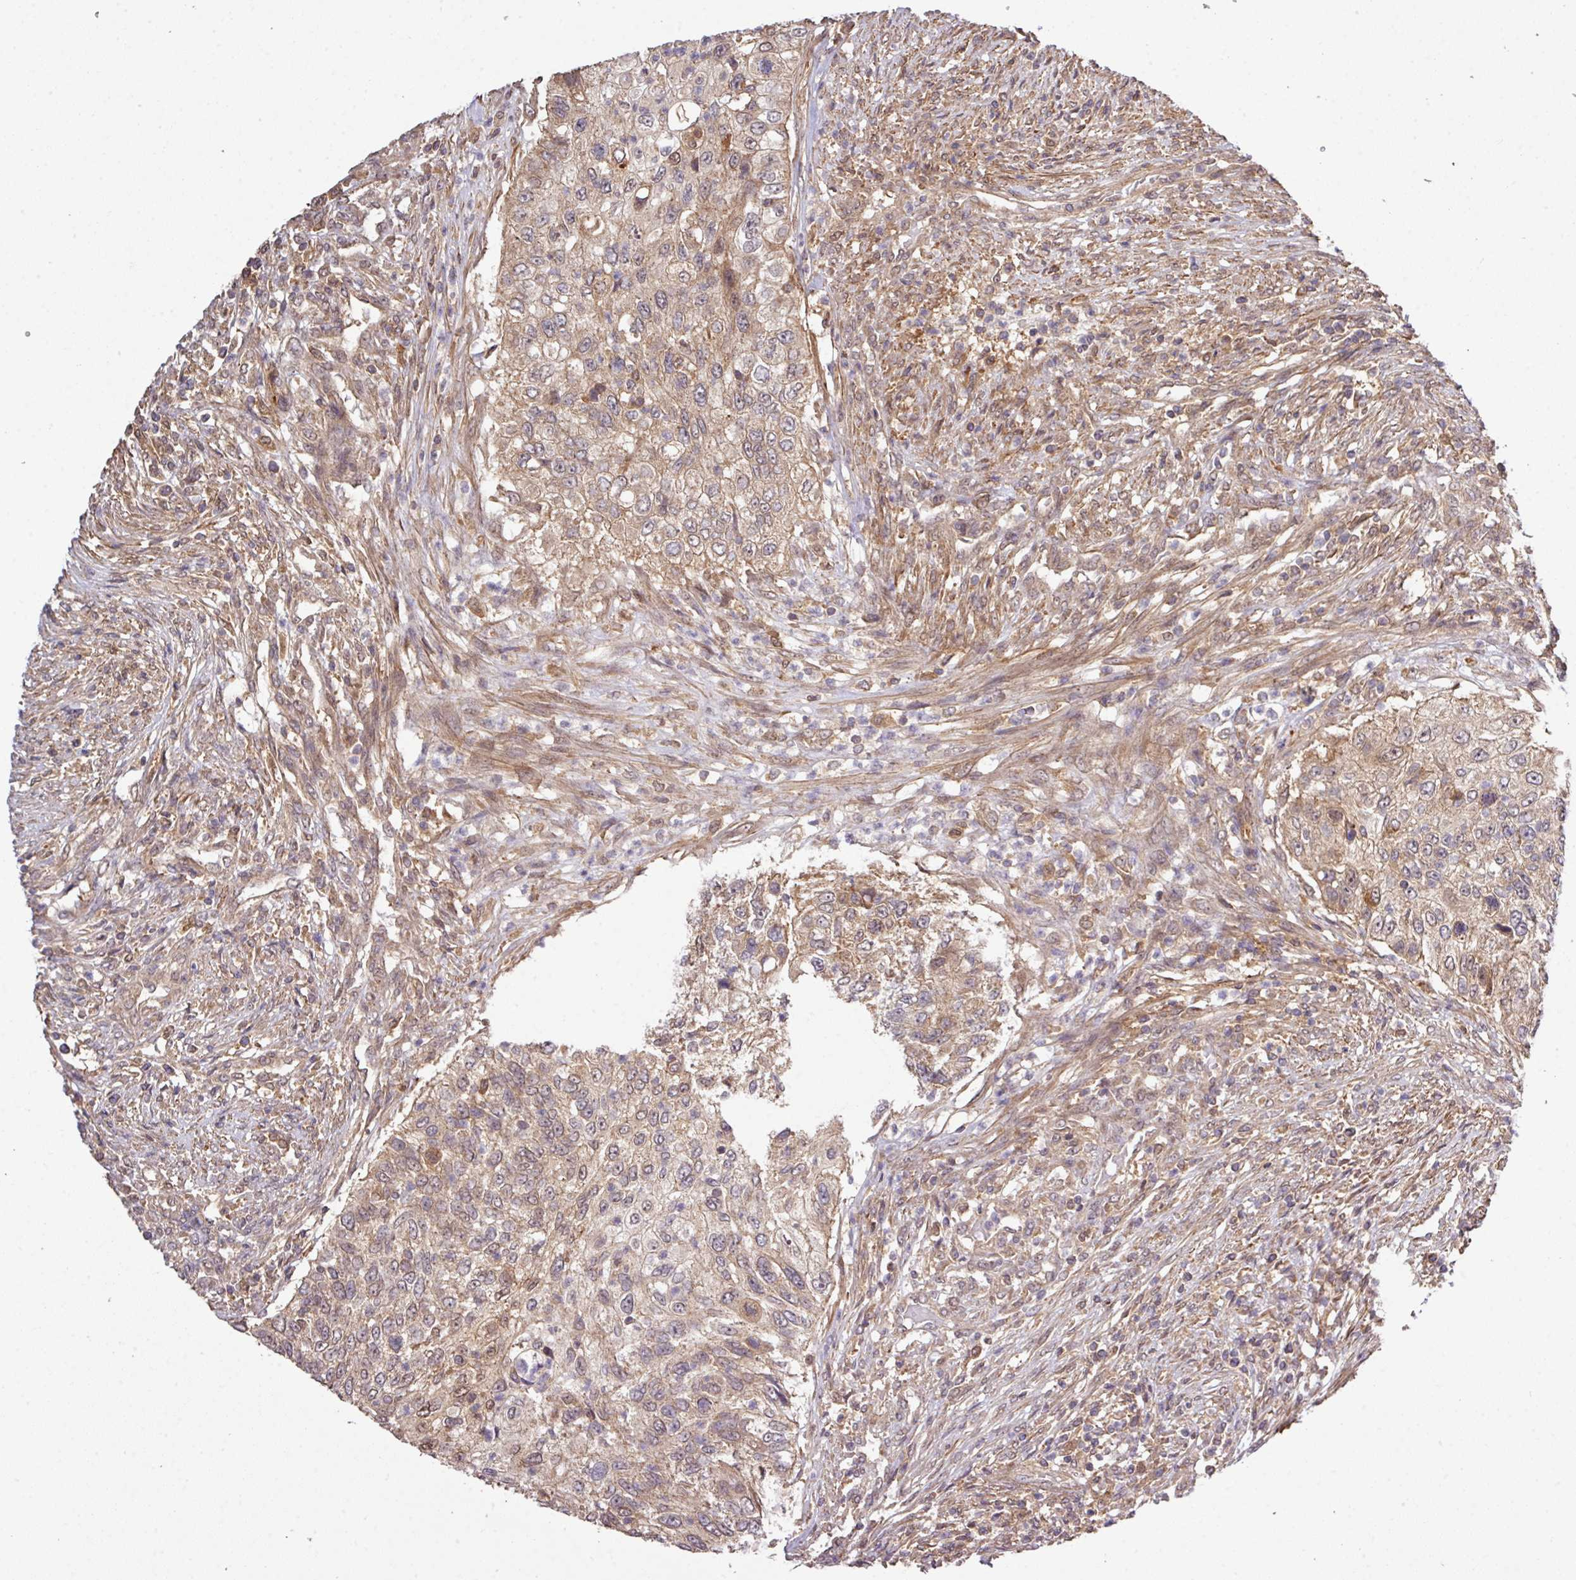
{"staining": {"intensity": "weak", "quantity": "25%-75%", "location": "cytoplasmic/membranous,nuclear"}, "tissue": "urothelial cancer", "cell_type": "Tumor cells", "image_type": "cancer", "snomed": [{"axis": "morphology", "description": "Urothelial carcinoma, High grade"}, {"axis": "topography", "description": "Urinary bladder"}], "caption": "Immunohistochemical staining of high-grade urothelial carcinoma demonstrates weak cytoplasmic/membranous and nuclear protein expression in about 25%-75% of tumor cells.", "gene": "ARPIN", "patient": {"sex": "female", "age": 60}}